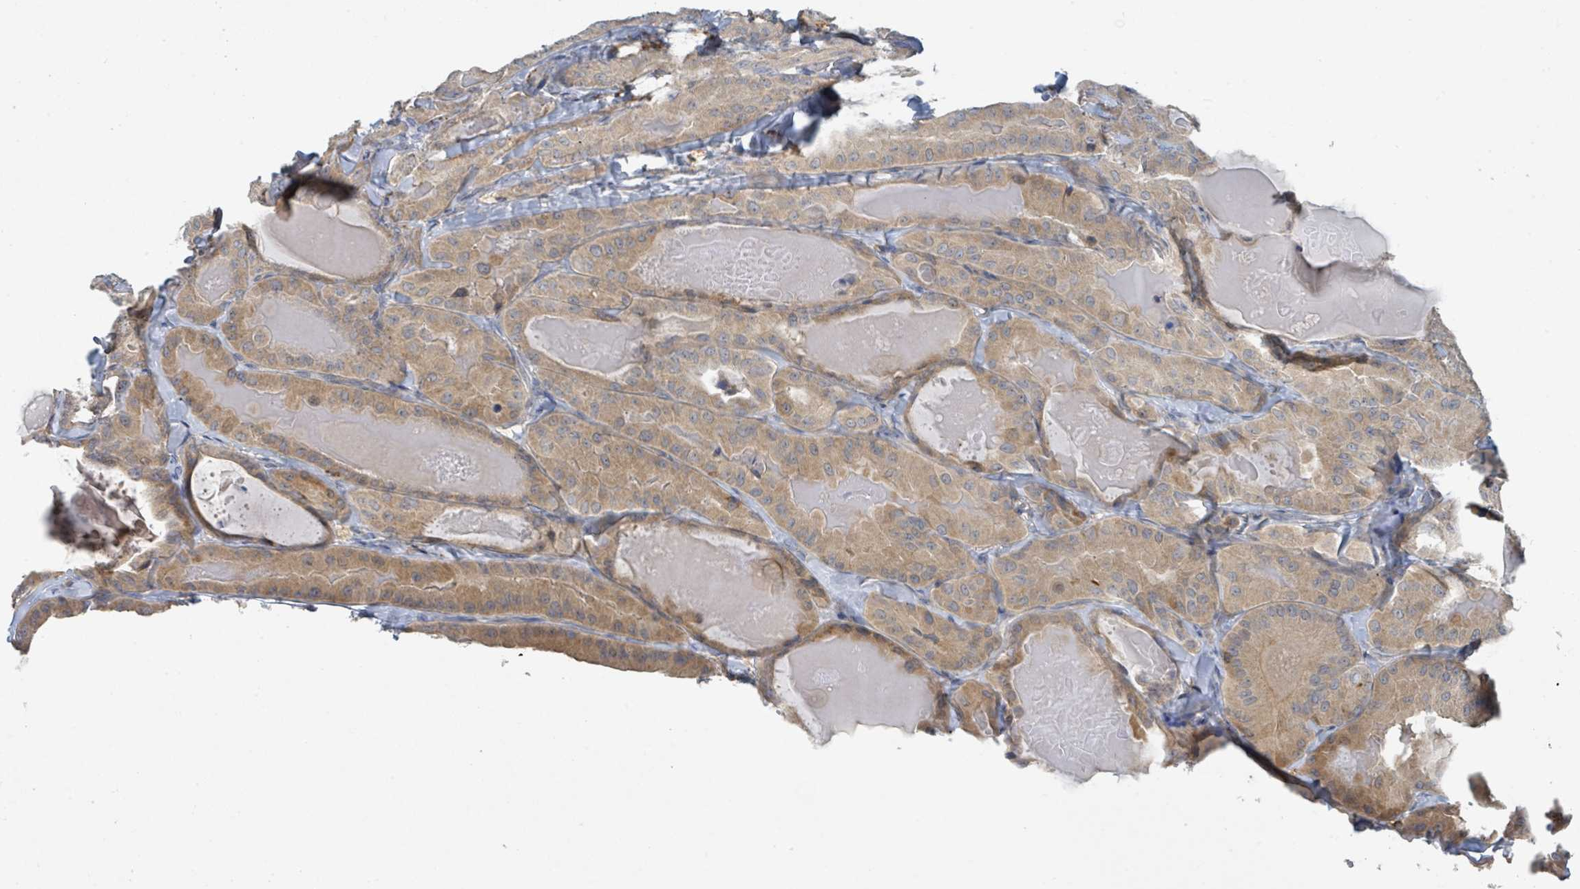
{"staining": {"intensity": "moderate", "quantity": ">75%", "location": "cytoplasmic/membranous"}, "tissue": "thyroid cancer", "cell_type": "Tumor cells", "image_type": "cancer", "snomed": [{"axis": "morphology", "description": "Papillary adenocarcinoma, NOS"}, {"axis": "topography", "description": "Thyroid gland"}], "caption": "An image showing moderate cytoplasmic/membranous staining in approximately >75% of tumor cells in papillary adenocarcinoma (thyroid), as visualized by brown immunohistochemical staining.", "gene": "LRRC42", "patient": {"sex": "female", "age": 68}}